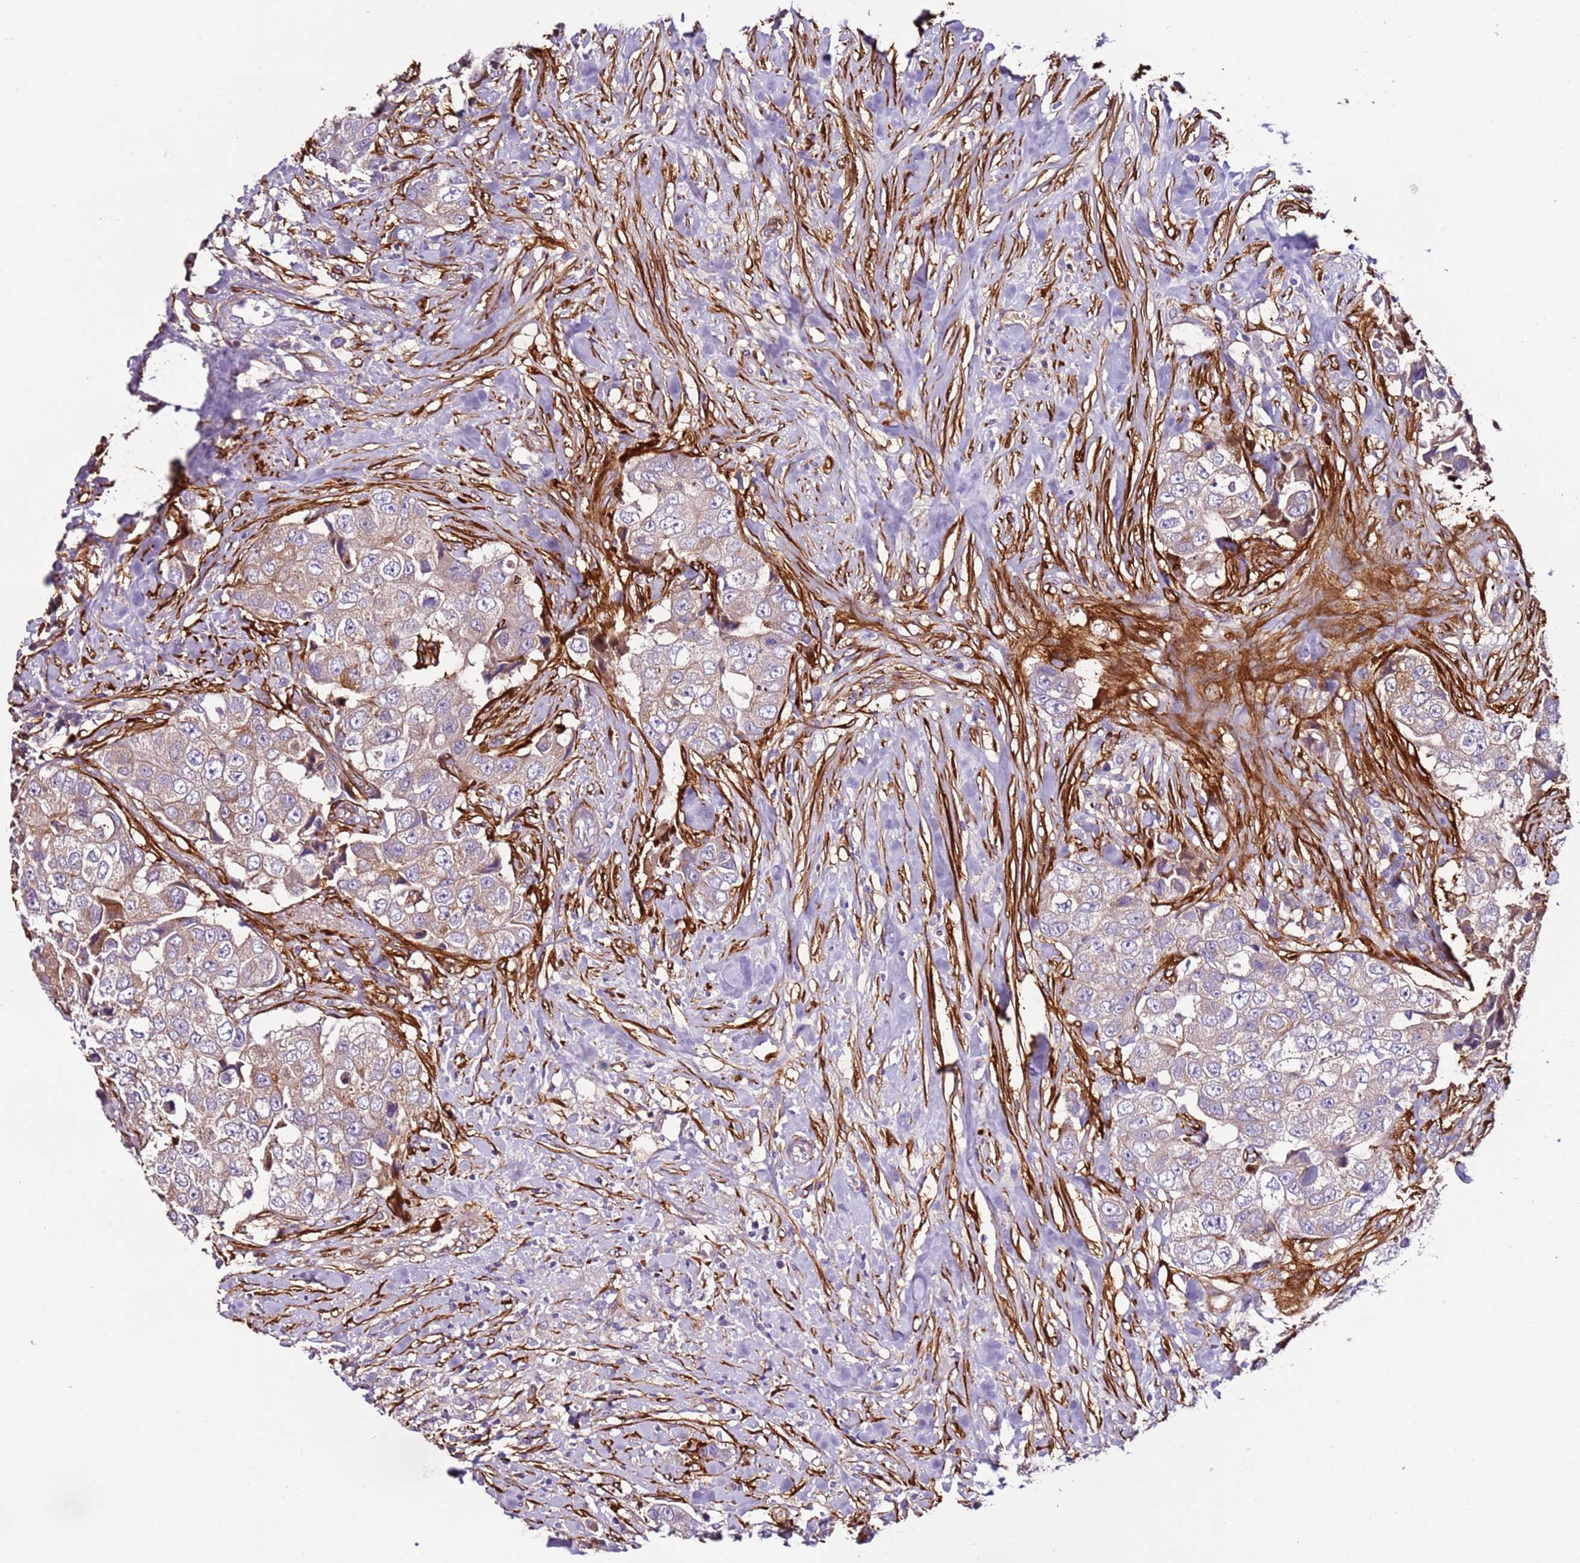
{"staining": {"intensity": "negative", "quantity": "none", "location": "none"}, "tissue": "breast cancer", "cell_type": "Tumor cells", "image_type": "cancer", "snomed": [{"axis": "morphology", "description": "Normal tissue, NOS"}, {"axis": "morphology", "description": "Duct carcinoma"}, {"axis": "topography", "description": "Breast"}], "caption": "DAB (3,3'-diaminobenzidine) immunohistochemical staining of invasive ductal carcinoma (breast) reveals no significant expression in tumor cells. (Immunohistochemistry (ihc), brightfield microscopy, high magnification).", "gene": "FAM174C", "patient": {"sex": "female", "age": 62}}